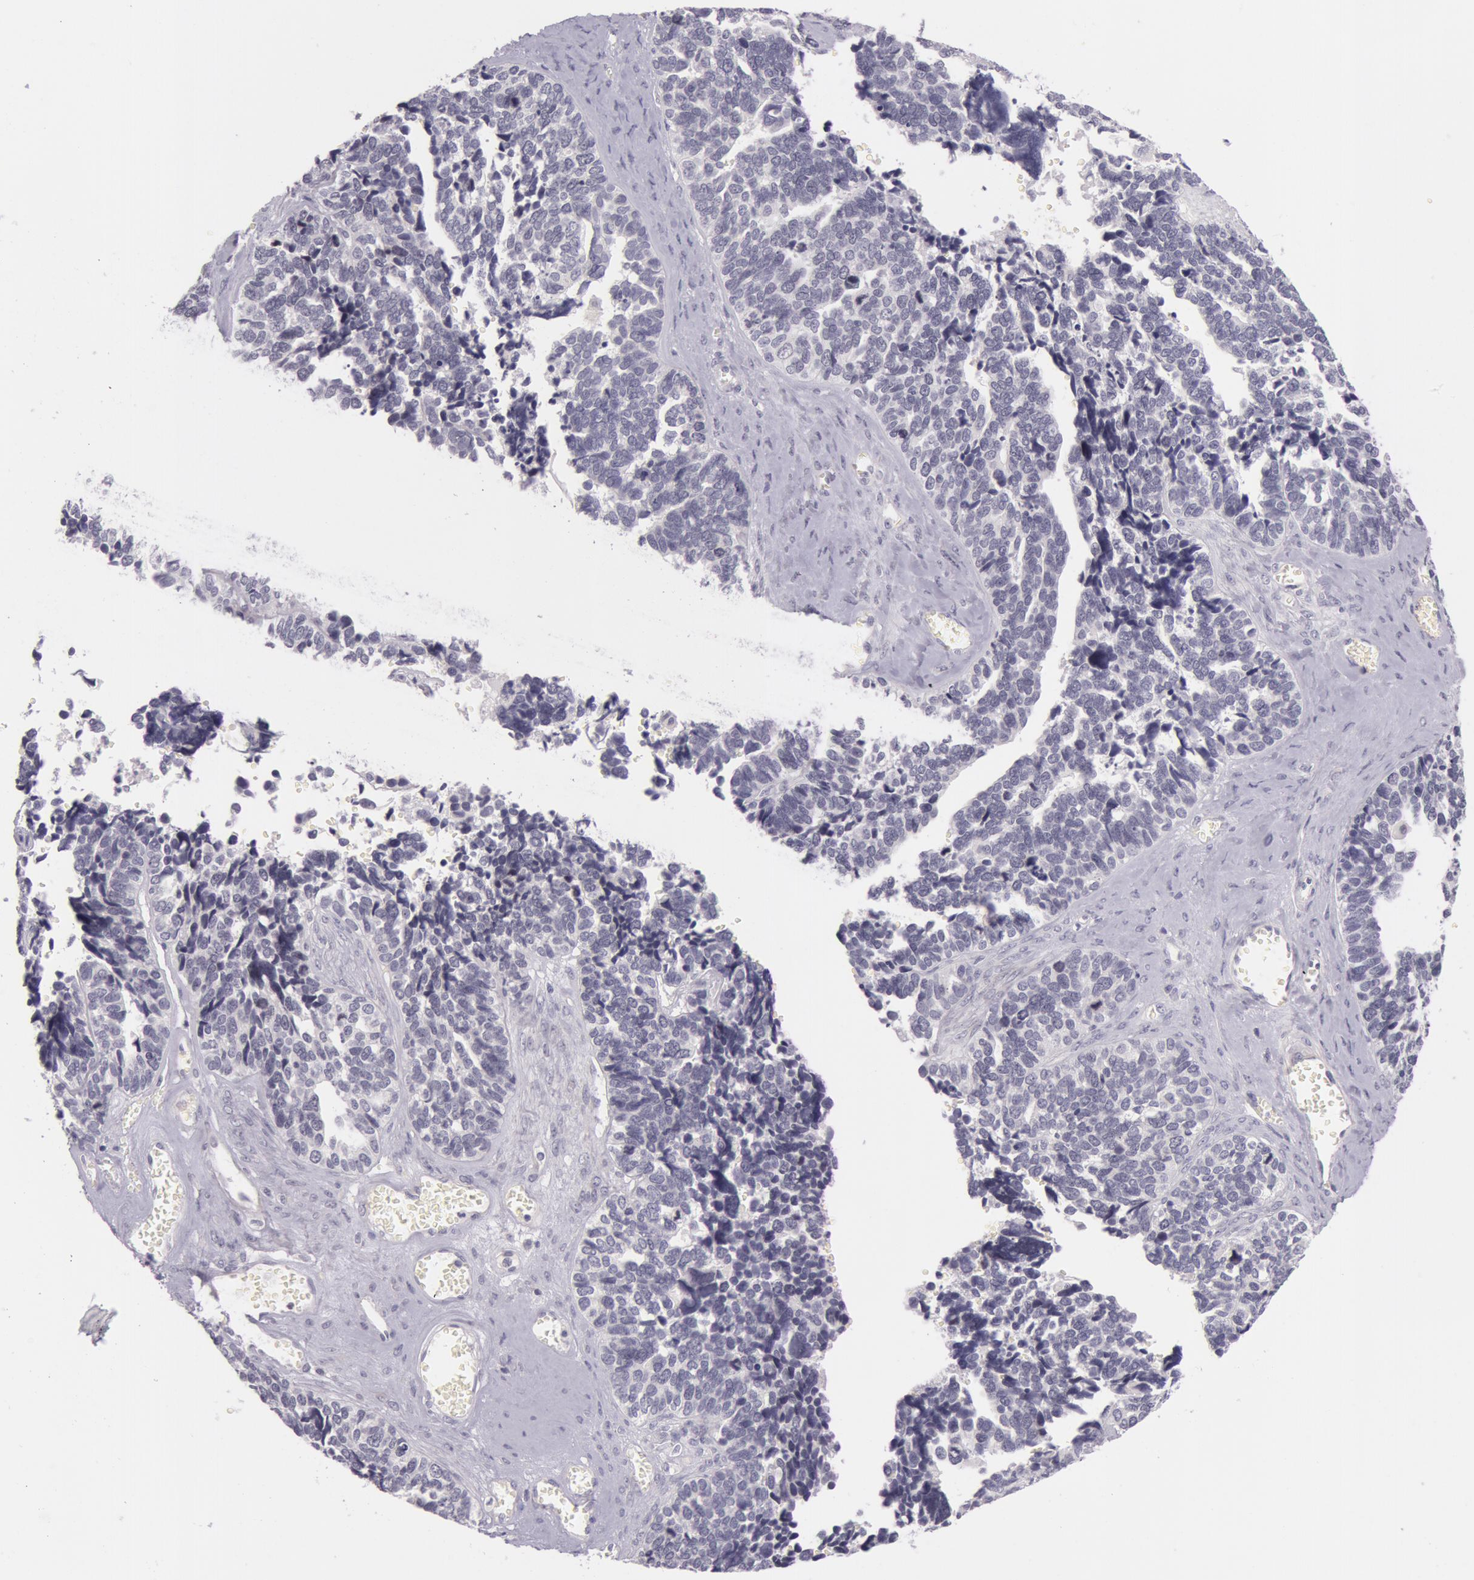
{"staining": {"intensity": "negative", "quantity": "none", "location": "none"}, "tissue": "ovarian cancer", "cell_type": "Tumor cells", "image_type": "cancer", "snomed": [{"axis": "morphology", "description": "Cystadenocarcinoma, serous, NOS"}, {"axis": "topography", "description": "Ovary"}], "caption": "DAB immunohistochemical staining of ovarian serous cystadenocarcinoma displays no significant positivity in tumor cells.", "gene": "RBMY1F", "patient": {"sex": "female", "age": 77}}